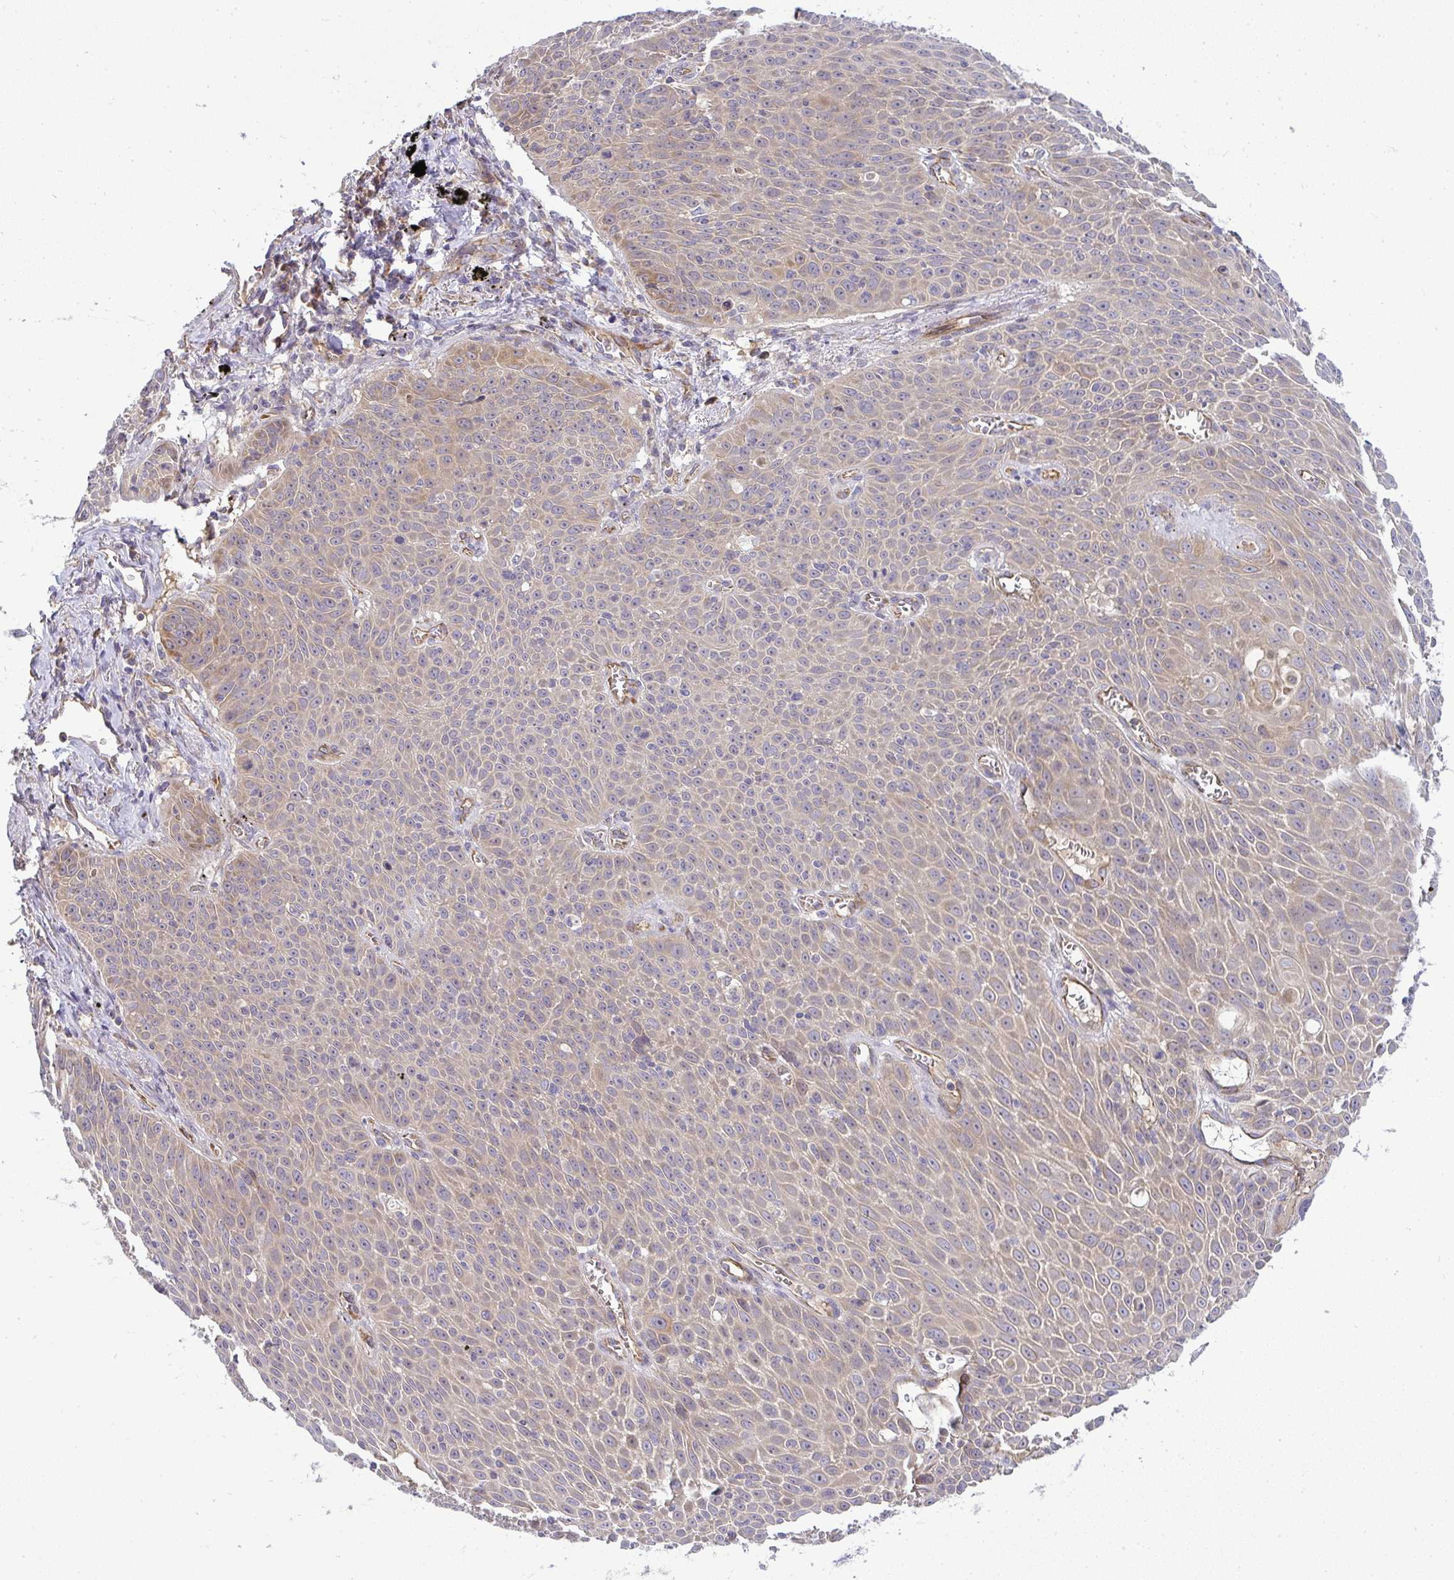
{"staining": {"intensity": "weak", "quantity": "25%-75%", "location": "cytoplasmic/membranous"}, "tissue": "lung cancer", "cell_type": "Tumor cells", "image_type": "cancer", "snomed": [{"axis": "morphology", "description": "Squamous cell carcinoma, NOS"}, {"axis": "morphology", "description": "Squamous cell carcinoma, metastatic, NOS"}, {"axis": "topography", "description": "Lymph node"}, {"axis": "topography", "description": "Lung"}], "caption": "The histopathology image demonstrates staining of lung cancer, revealing weak cytoplasmic/membranous protein positivity (brown color) within tumor cells.", "gene": "B4GALT6", "patient": {"sex": "female", "age": 62}}